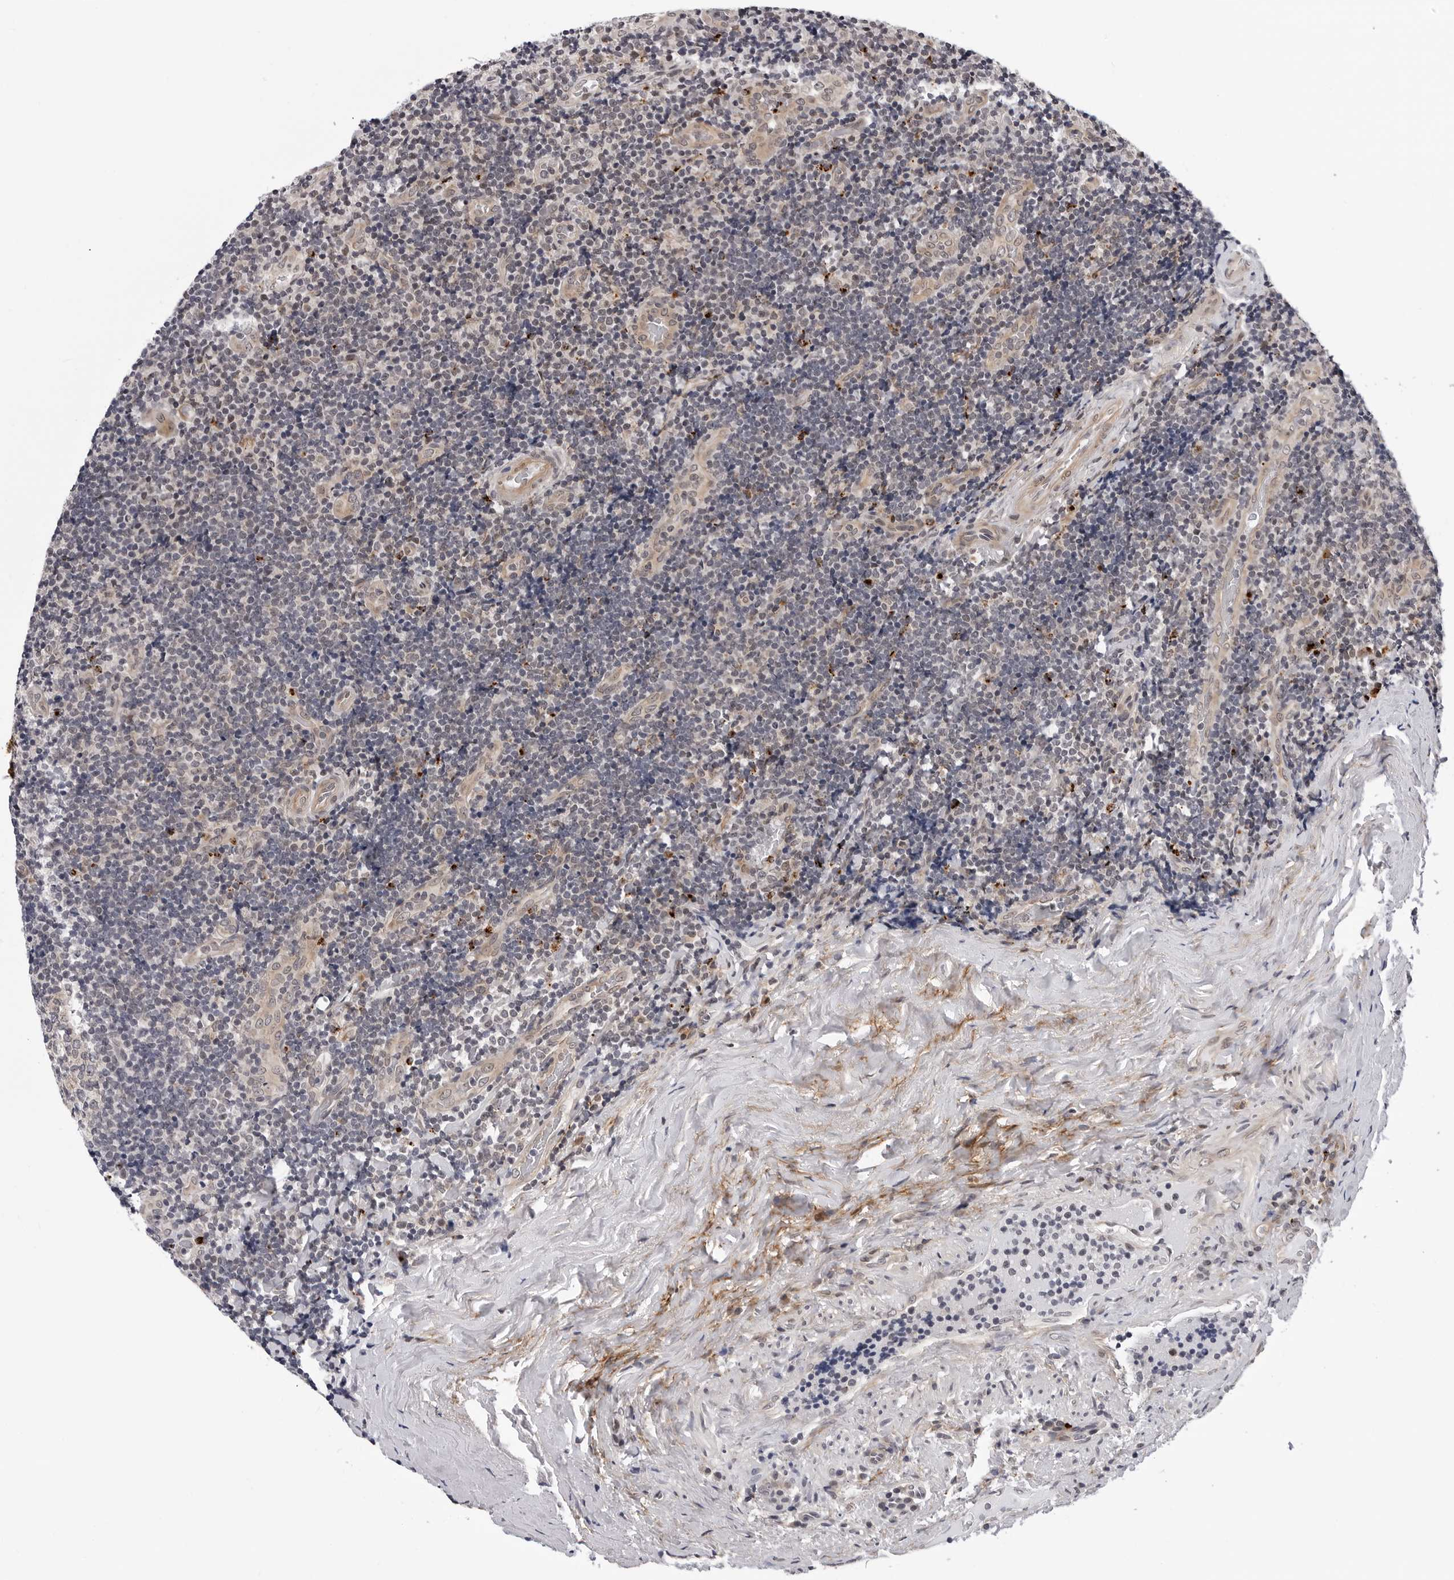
{"staining": {"intensity": "negative", "quantity": "none", "location": "none"}, "tissue": "lymphoma", "cell_type": "Tumor cells", "image_type": "cancer", "snomed": [{"axis": "morphology", "description": "Malignant lymphoma, non-Hodgkin's type, High grade"}, {"axis": "topography", "description": "Tonsil"}], "caption": "A micrograph of human lymphoma is negative for staining in tumor cells.", "gene": "KIAA1614", "patient": {"sex": "female", "age": 36}}